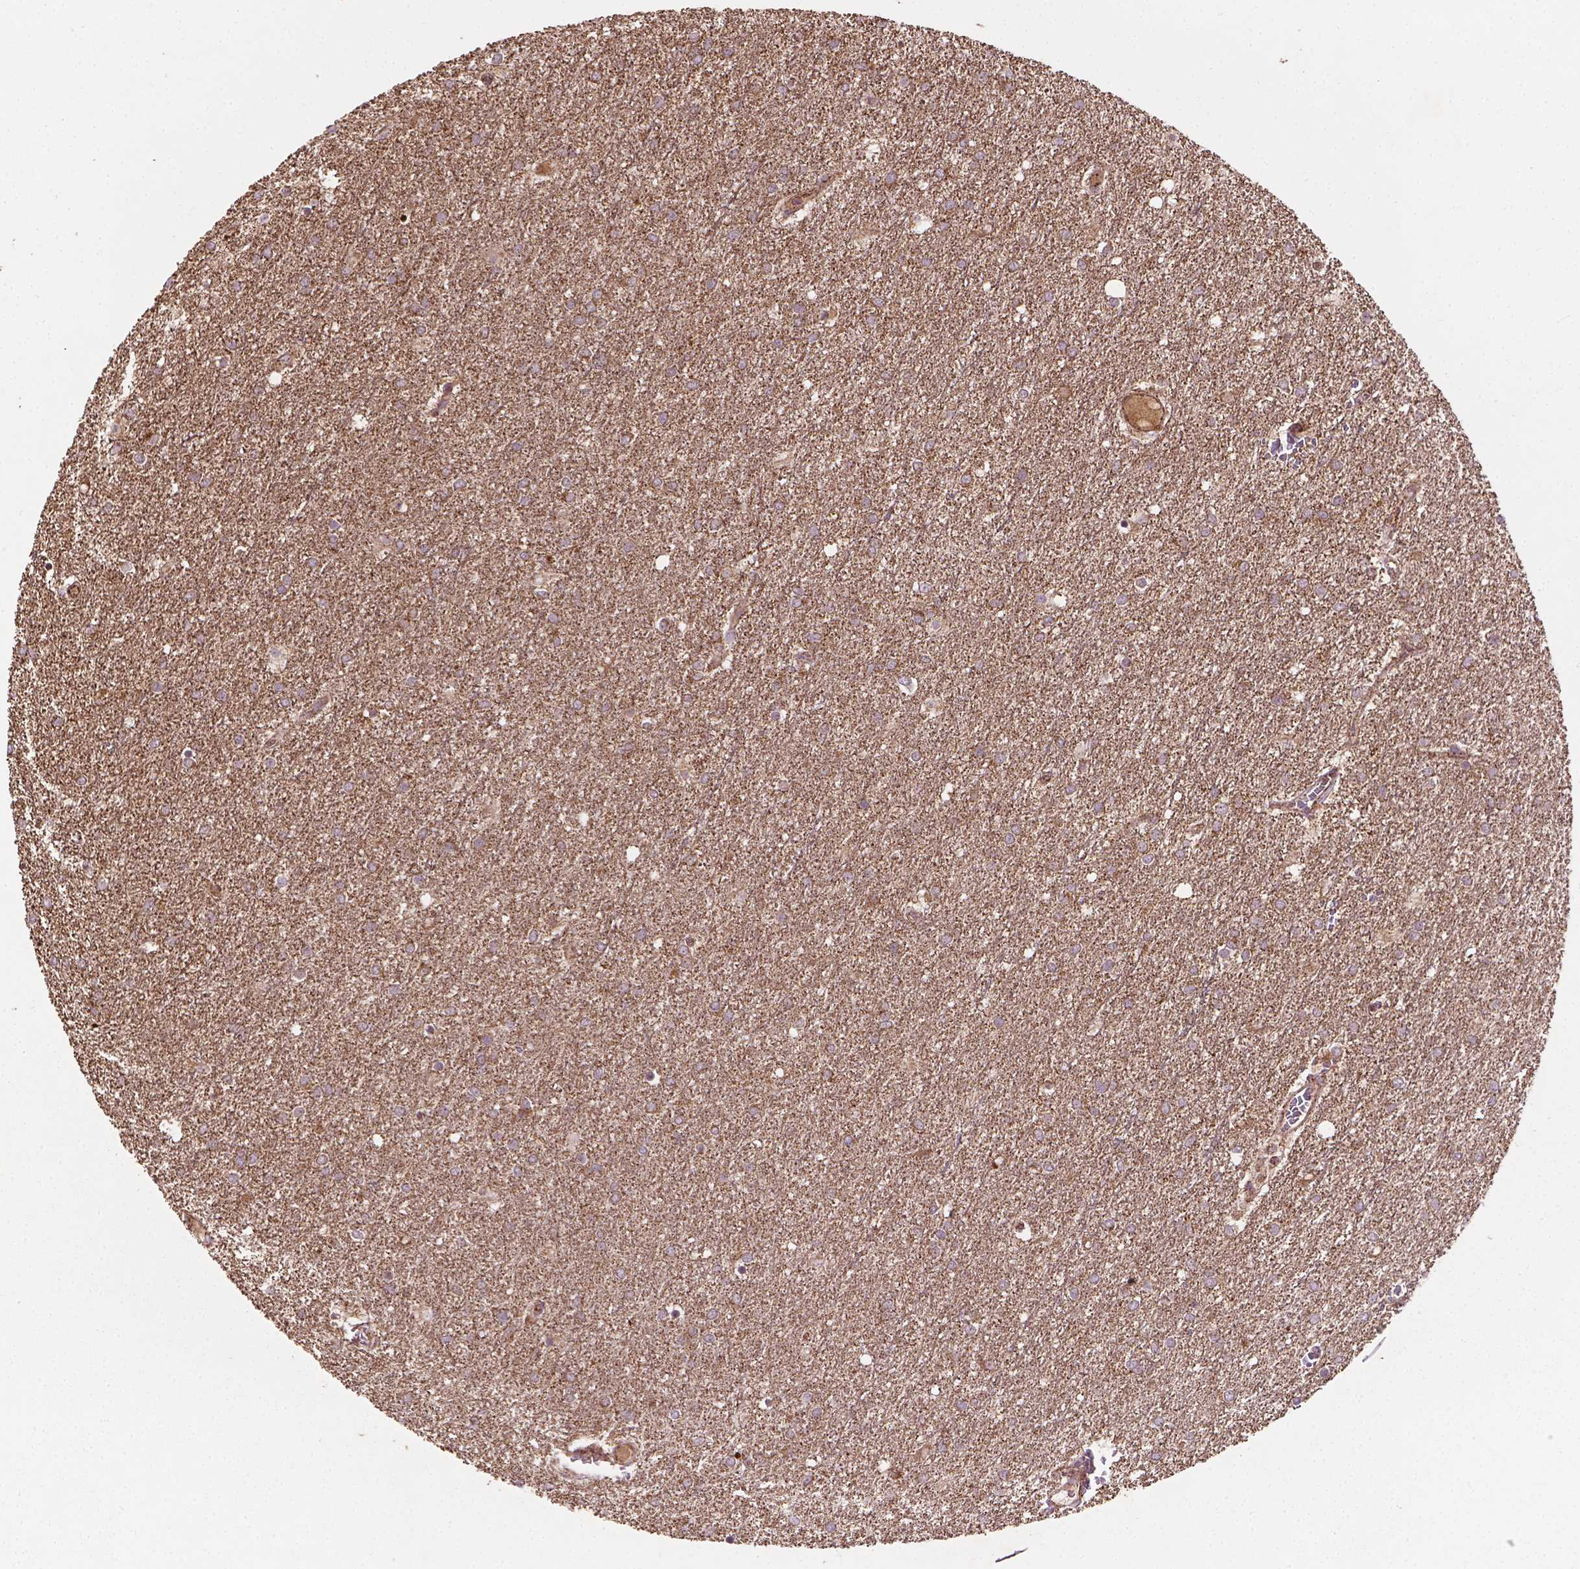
{"staining": {"intensity": "weak", "quantity": ">75%", "location": "cytoplasmic/membranous"}, "tissue": "glioma", "cell_type": "Tumor cells", "image_type": "cancer", "snomed": [{"axis": "morphology", "description": "Glioma, malignant, High grade"}, {"axis": "topography", "description": "Brain"}], "caption": "Immunohistochemistry (IHC) (DAB (3,3'-diaminobenzidine)) staining of glioma shows weak cytoplasmic/membranous protein expression in about >75% of tumor cells.", "gene": "HS3ST3A1", "patient": {"sex": "female", "age": 61}}